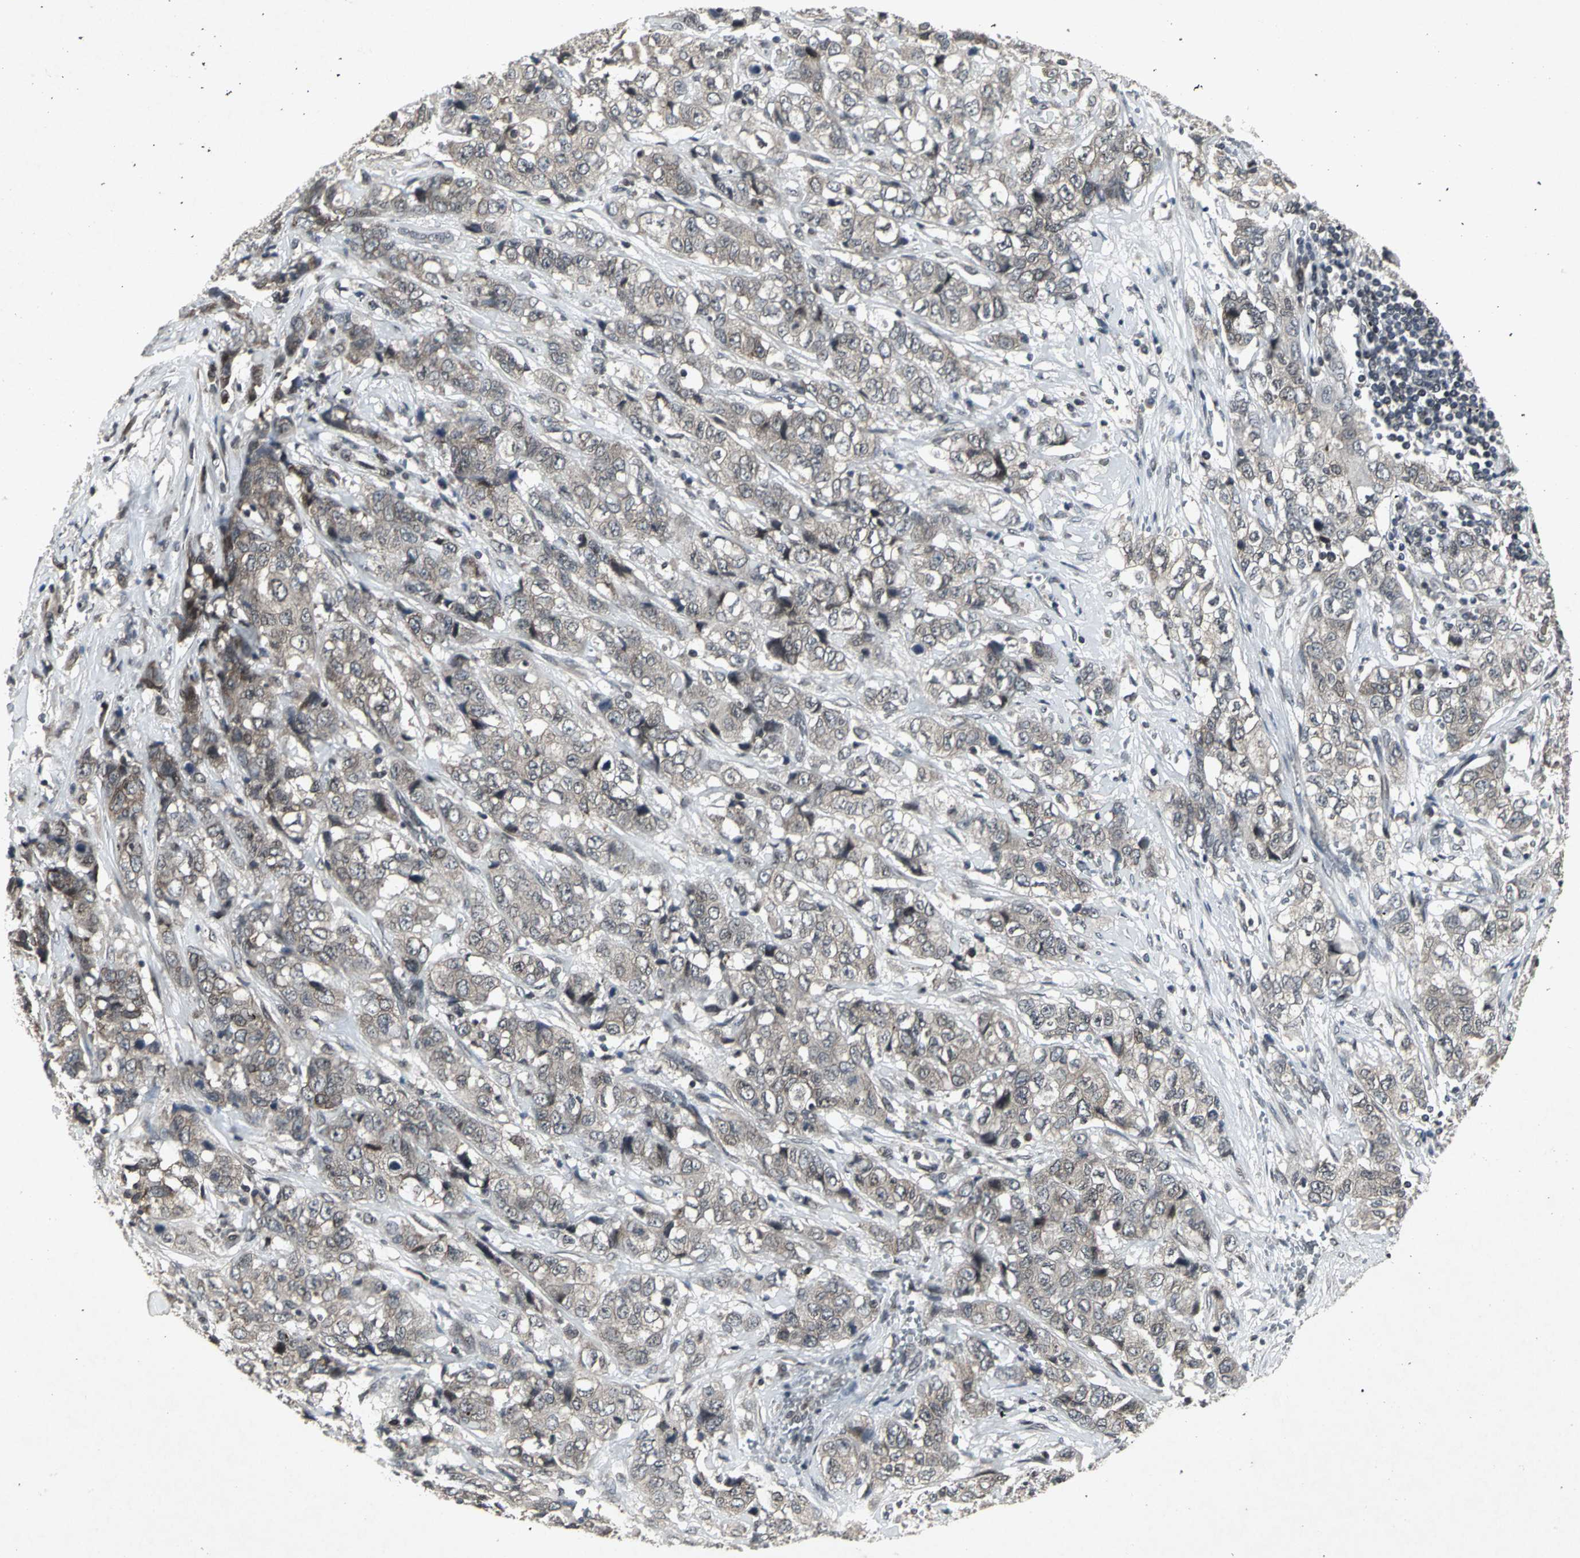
{"staining": {"intensity": "weak", "quantity": ">75%", "location": "cytoplasmic/membranous"}, "tissue": "stomach cancer", "cell_type": "Tumor cells", "image_type": "cancer", "snomed": [{"axis": "morphology", "description": "Adenocarcinoma, NOS"}, {"axis": "topography", "description": "Stomach"}], "caption": "A brown stain shows weak cytoplasmic/membranous staining of a protein in human adenocarcinoma (stomach) tumor cells. The staining was performed using DAB, with brown indicating positive protein expression. Nuclei are stained blue with hematoxylin.", "gene": "SH2B3", "patient": {"sex": "male", "age": 48}}